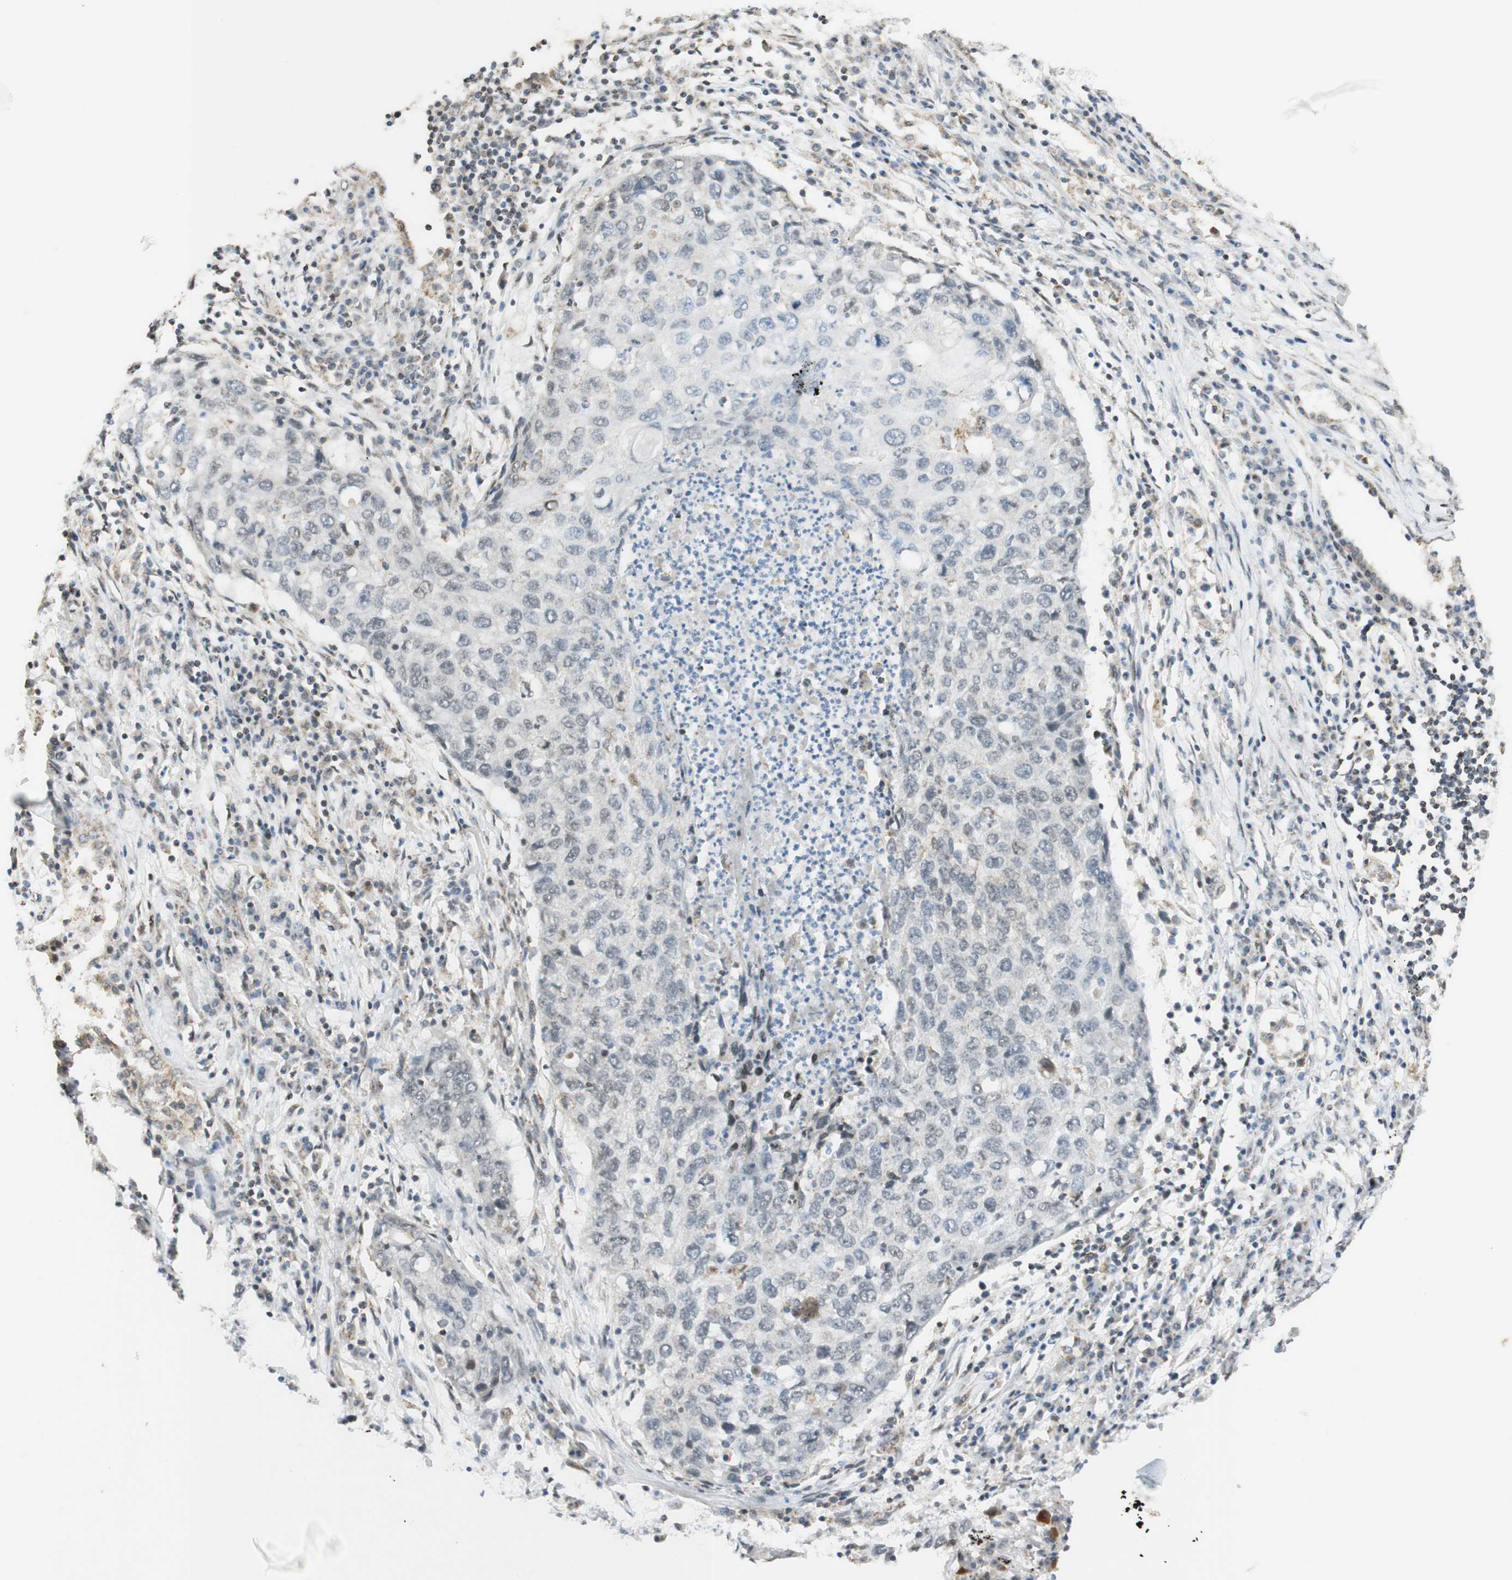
{"staining": {"intensity": "negative", "quantity": "none", "location": "none"}, "tissue": "lung cancer", "cell_type": "Tumor cells", "image_type": "cancer", "snomed": [{"axis": "morphology", "description": "Squamous cell carcinoma, NOS"}, {"axis": "topography", "description": "Lung"}], "caption": "The histopathology image exhibits no significant staining in tumor cells of lung squamous cell carcinoma.", "gene": "ZNF782", "patient": {"sex": "female", "age": 63}}